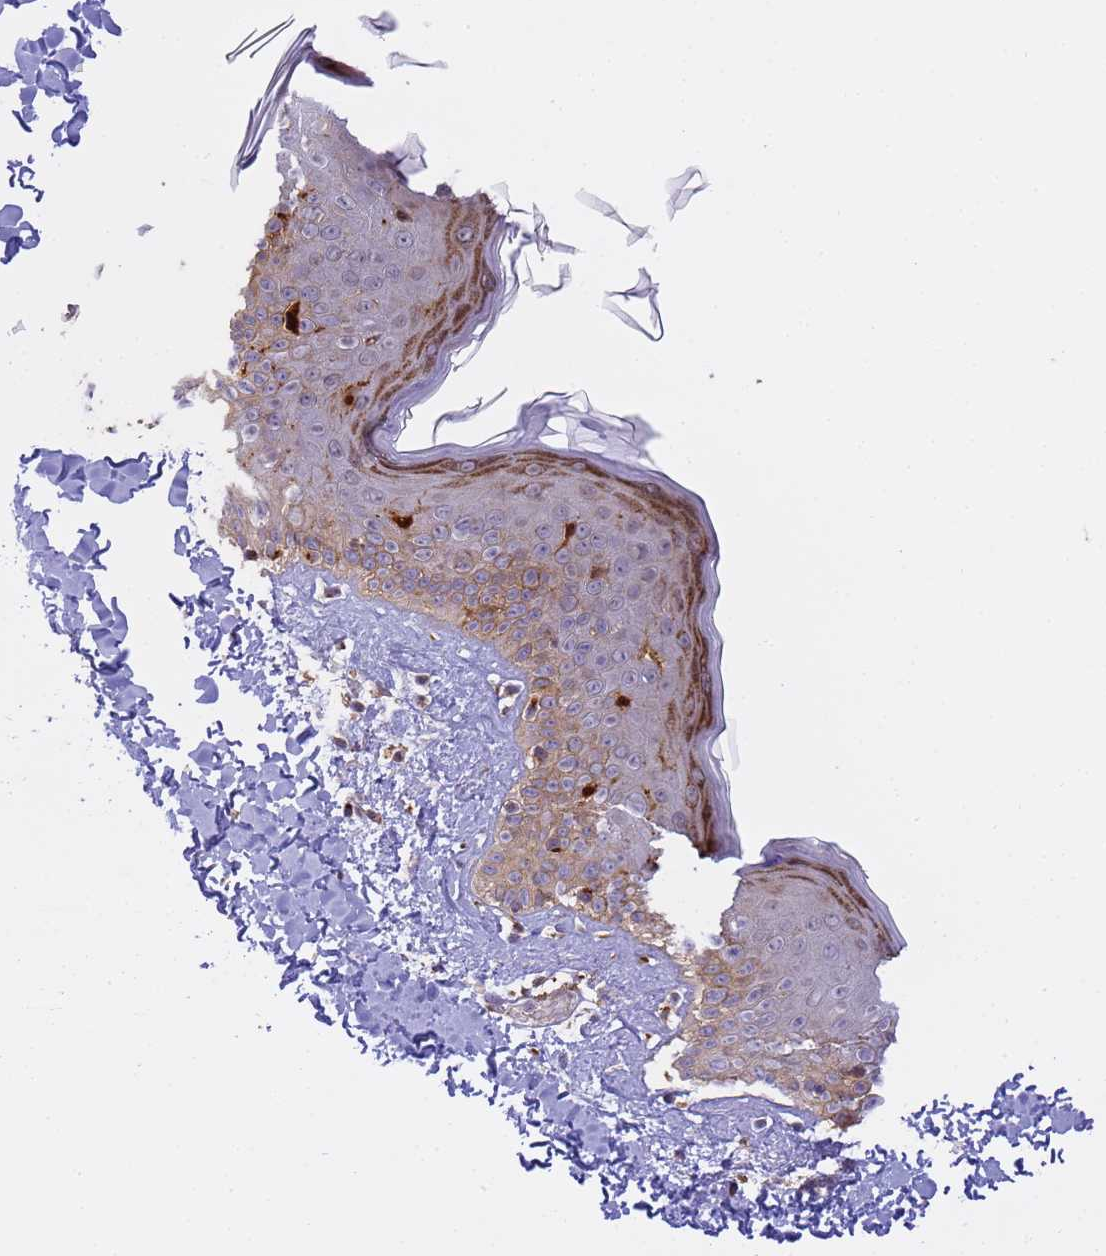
{"staining": {"intensity": "moderate", "quantity": ">75%", "location": "cytoplasmic/membranous"}, "tissue": "skin", "cell_type": "Fibroblasts", "image_type": "normal", "snomed": [{"axis": "morphology", "description": "Normal tissue, NOS"}, {"axis": "topography", "description": "Skin"}], "caption": "The histopathology image reveals staining of normal skin, revealing moderate cytoplasmic/membranous protein staining (brown color) within fibroblasts.", "gene": "M6PR", "patient": {"sex": "male", "age": 52}}